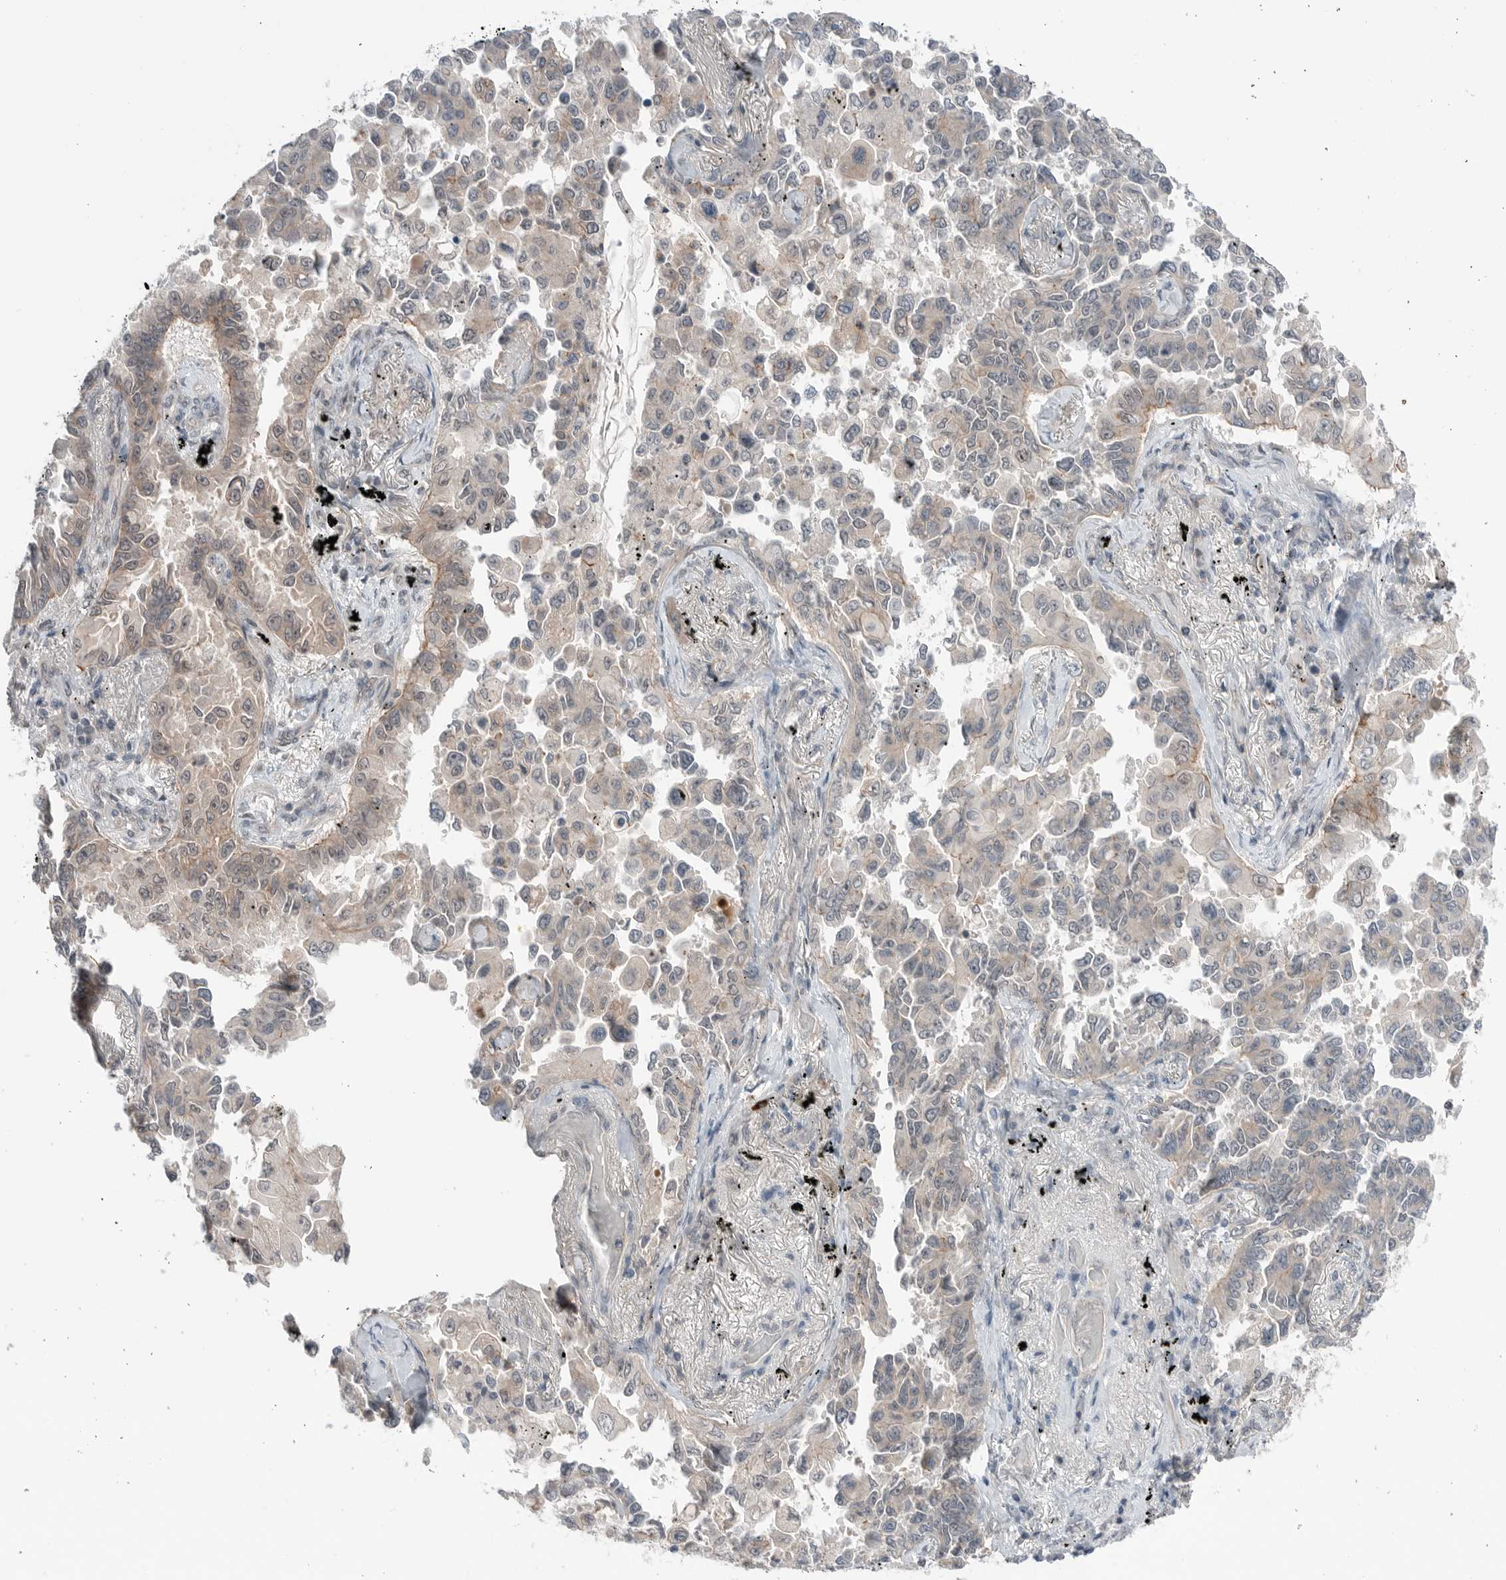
{"staining": {"intensity": "weak", "quantity": "<25%", "location": "cytoplasmic/membranous"}, "tissue": "lung cancer", "cell_type": "Tumor cells", "image_type": "cancer", "snomed": [{"axis": "morphology", "description": "Adenocarcinoma, NOS"}, {"axis": "topography", "description": "Lung"}], "caption": "IHC image of neoplastic tissue: human lung adenocarcinoma stained with DAB reveals no significant protein expression in tumor cells.", "gene": "NTAQ1", "patient": {"sex": "female", "age": 67}}